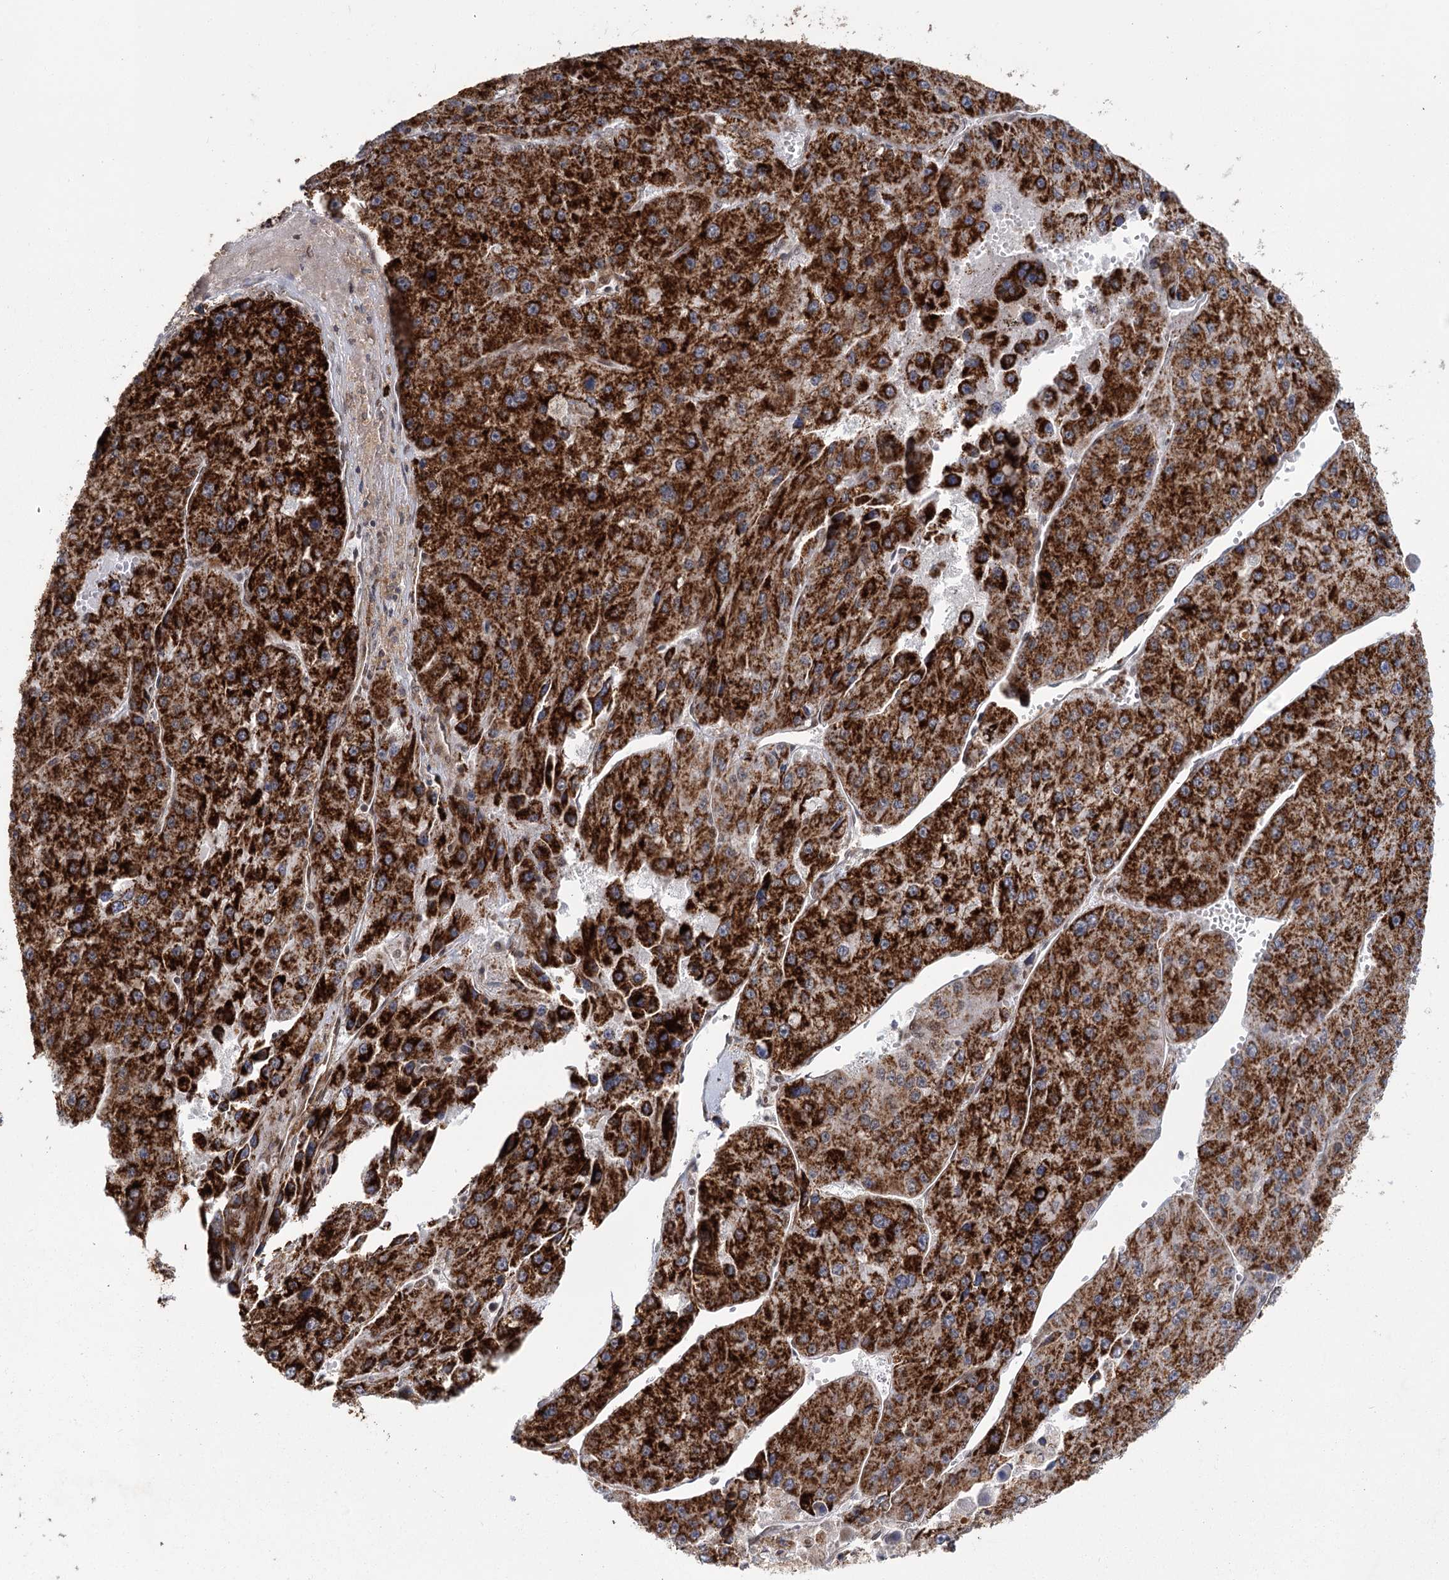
{"staining": {"intensity": "strong", "quantity": ">75%", "location": "cytoplasmic/membranous"}, "tissue": "liver cancer", "cell_type": "Tumor cells", "image_type": "cancer", "snomed": [{"axis": "morphology", "description": "Carcinoma, Hepatocellular, NOS"}, {"axis": "topography", "description": "Liver"}], "caption": "A histopathology image showing strong cytoplasmic/membranous expression in approximately >75% of tumor cells in liver cancer (hepatocellular carcinoma), as visualized by brown immunohistochemical staining.", "gene": "ZCCHC24", "patient": {"sex": "female", "age": 73}}